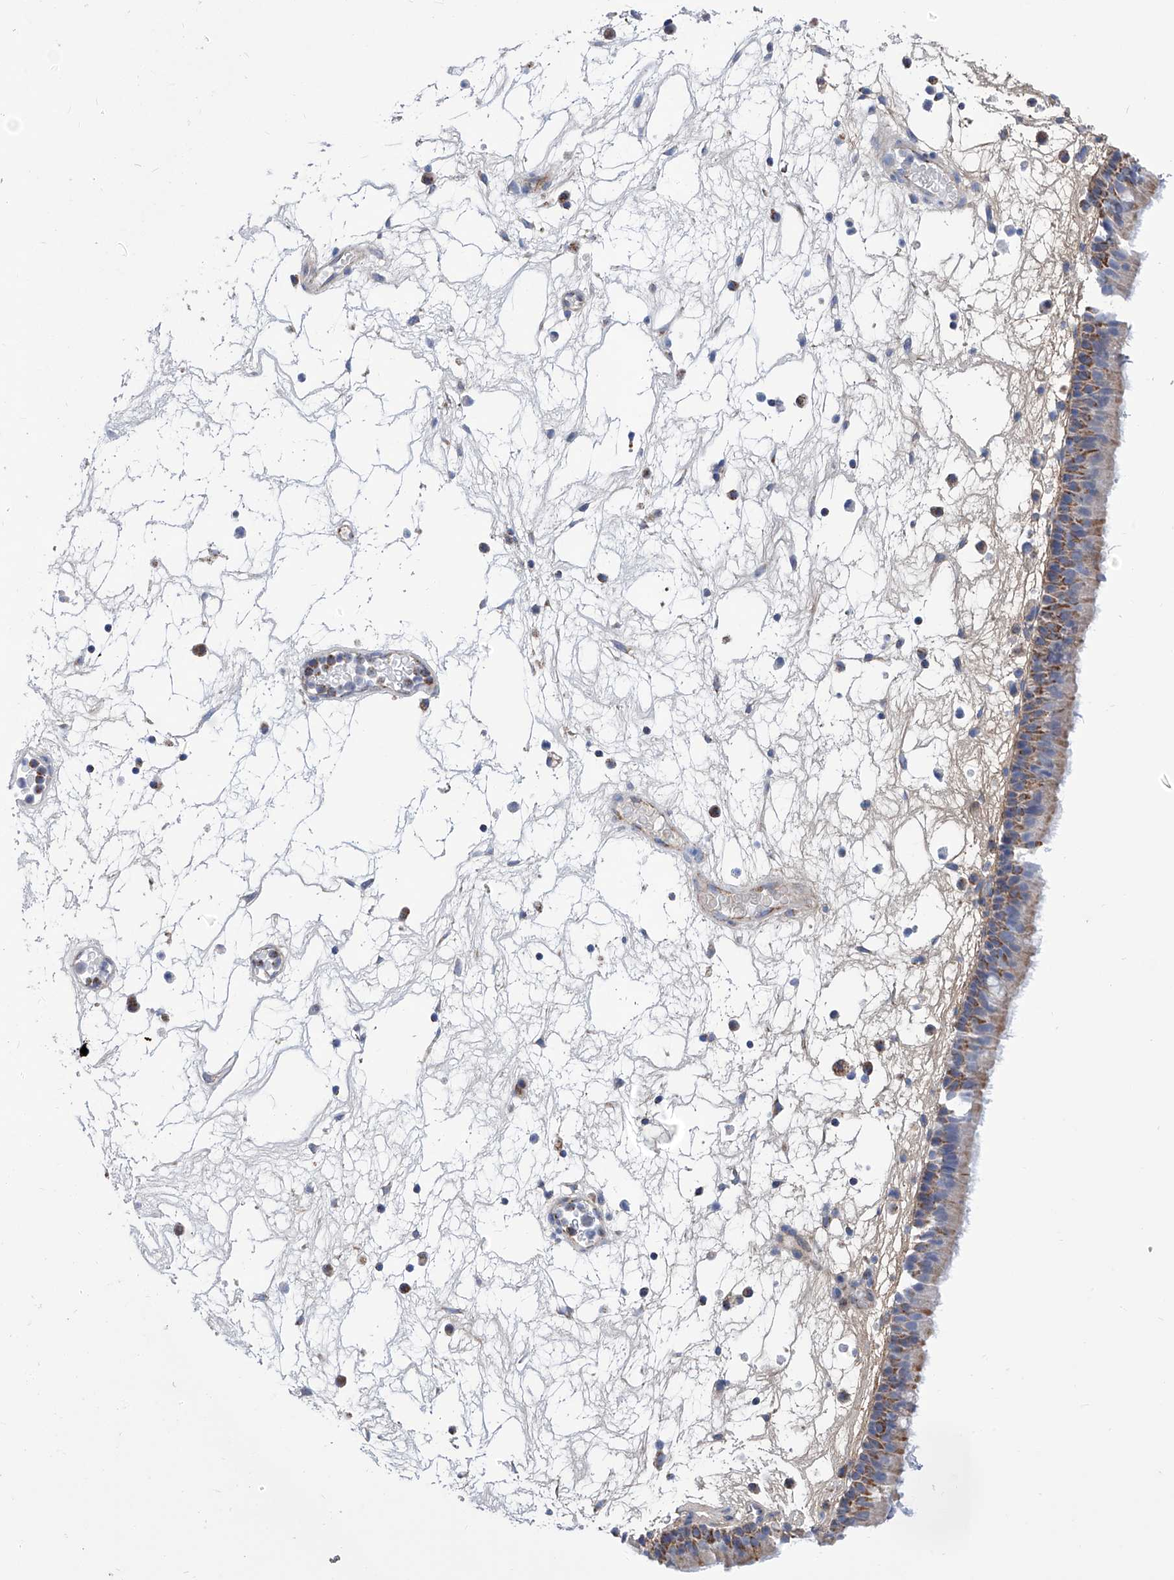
{"staining": {"intensity": "moderate", "quantity": "25%-75%", "location": "cytoplasmic/membranous"}, "tissue": "nasopharynx", "cell_type": "Respiratory epithelial cells", "image_type": "normal", "snomed": [{"axis": "morphology", "description": "Normal tissue, NOS"}, {"axis": "morphology", "description": "Inflammation, NOS"}, {"axis": "morphology", "description": "Malignant melanoma, Metastatic site"}, {"axis": "topography", "description": "Nasopharynx"}], "caption": "The photomicrograph exhibits staining of benign nasopharynx, revealing moderate cytoplasmic/membranous protein expression (brown color) within respiratory epithelial cells.", "gene": "SRBD1", "patient": {"sex": "male", "age": 70}}